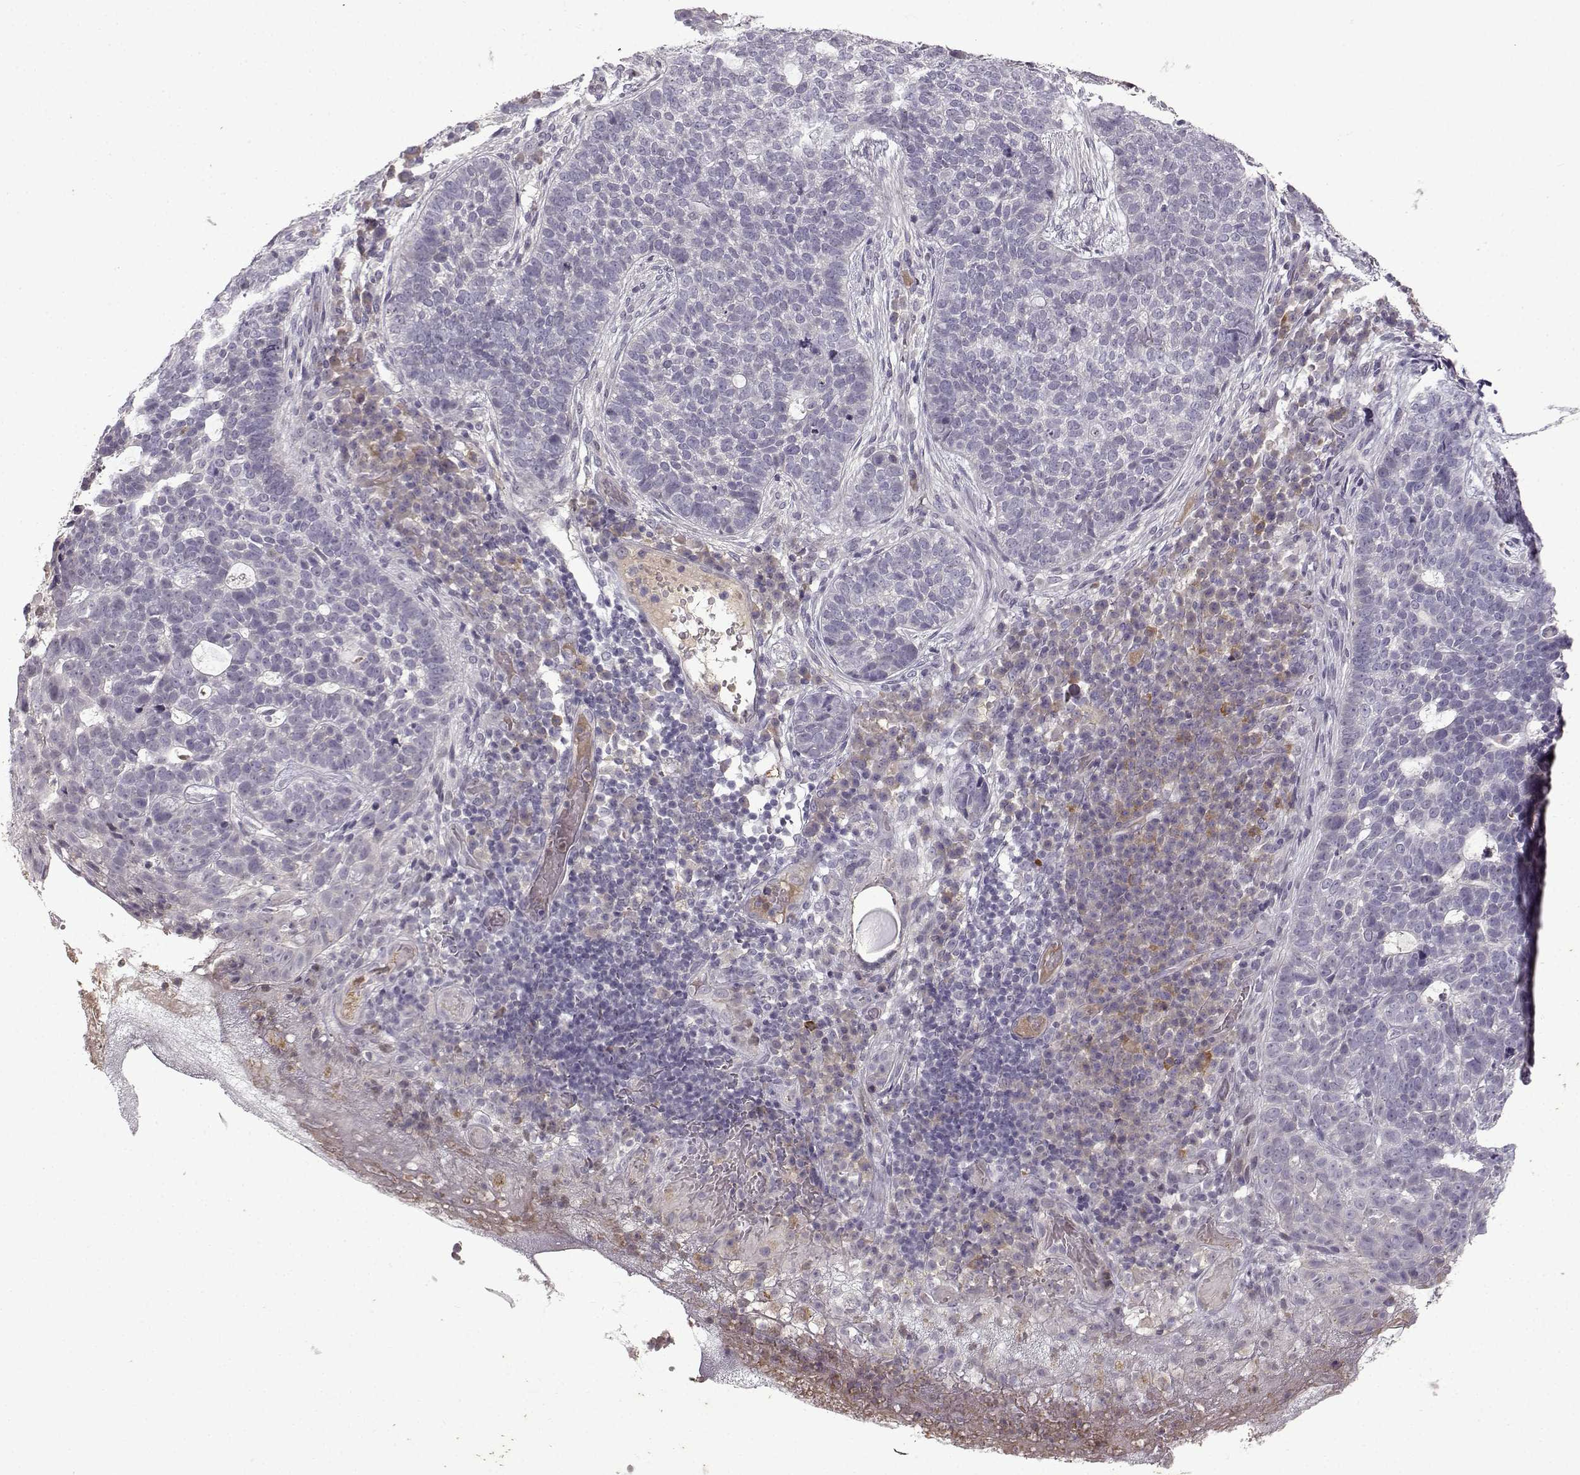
{"staining": {"intensity": "negative", "quantity": "none", "location": "none"}, "tissue": "skin cancer", "cell_type": "Tumor cells", "image_type": "cancer", "snomed": [{"axis": "morphology", "description": "Basal cell carcinoma"}, {"axis": "topography", "description": "Skin"}], "caption": "Basal cell carcinoma (skin) was stained to show a protein in brown. There is no significant positivity in tumor cells. Nuclei are stained in blue.", "gene": "OPRD1", "patient": {"sex": "female", "age": 69}}